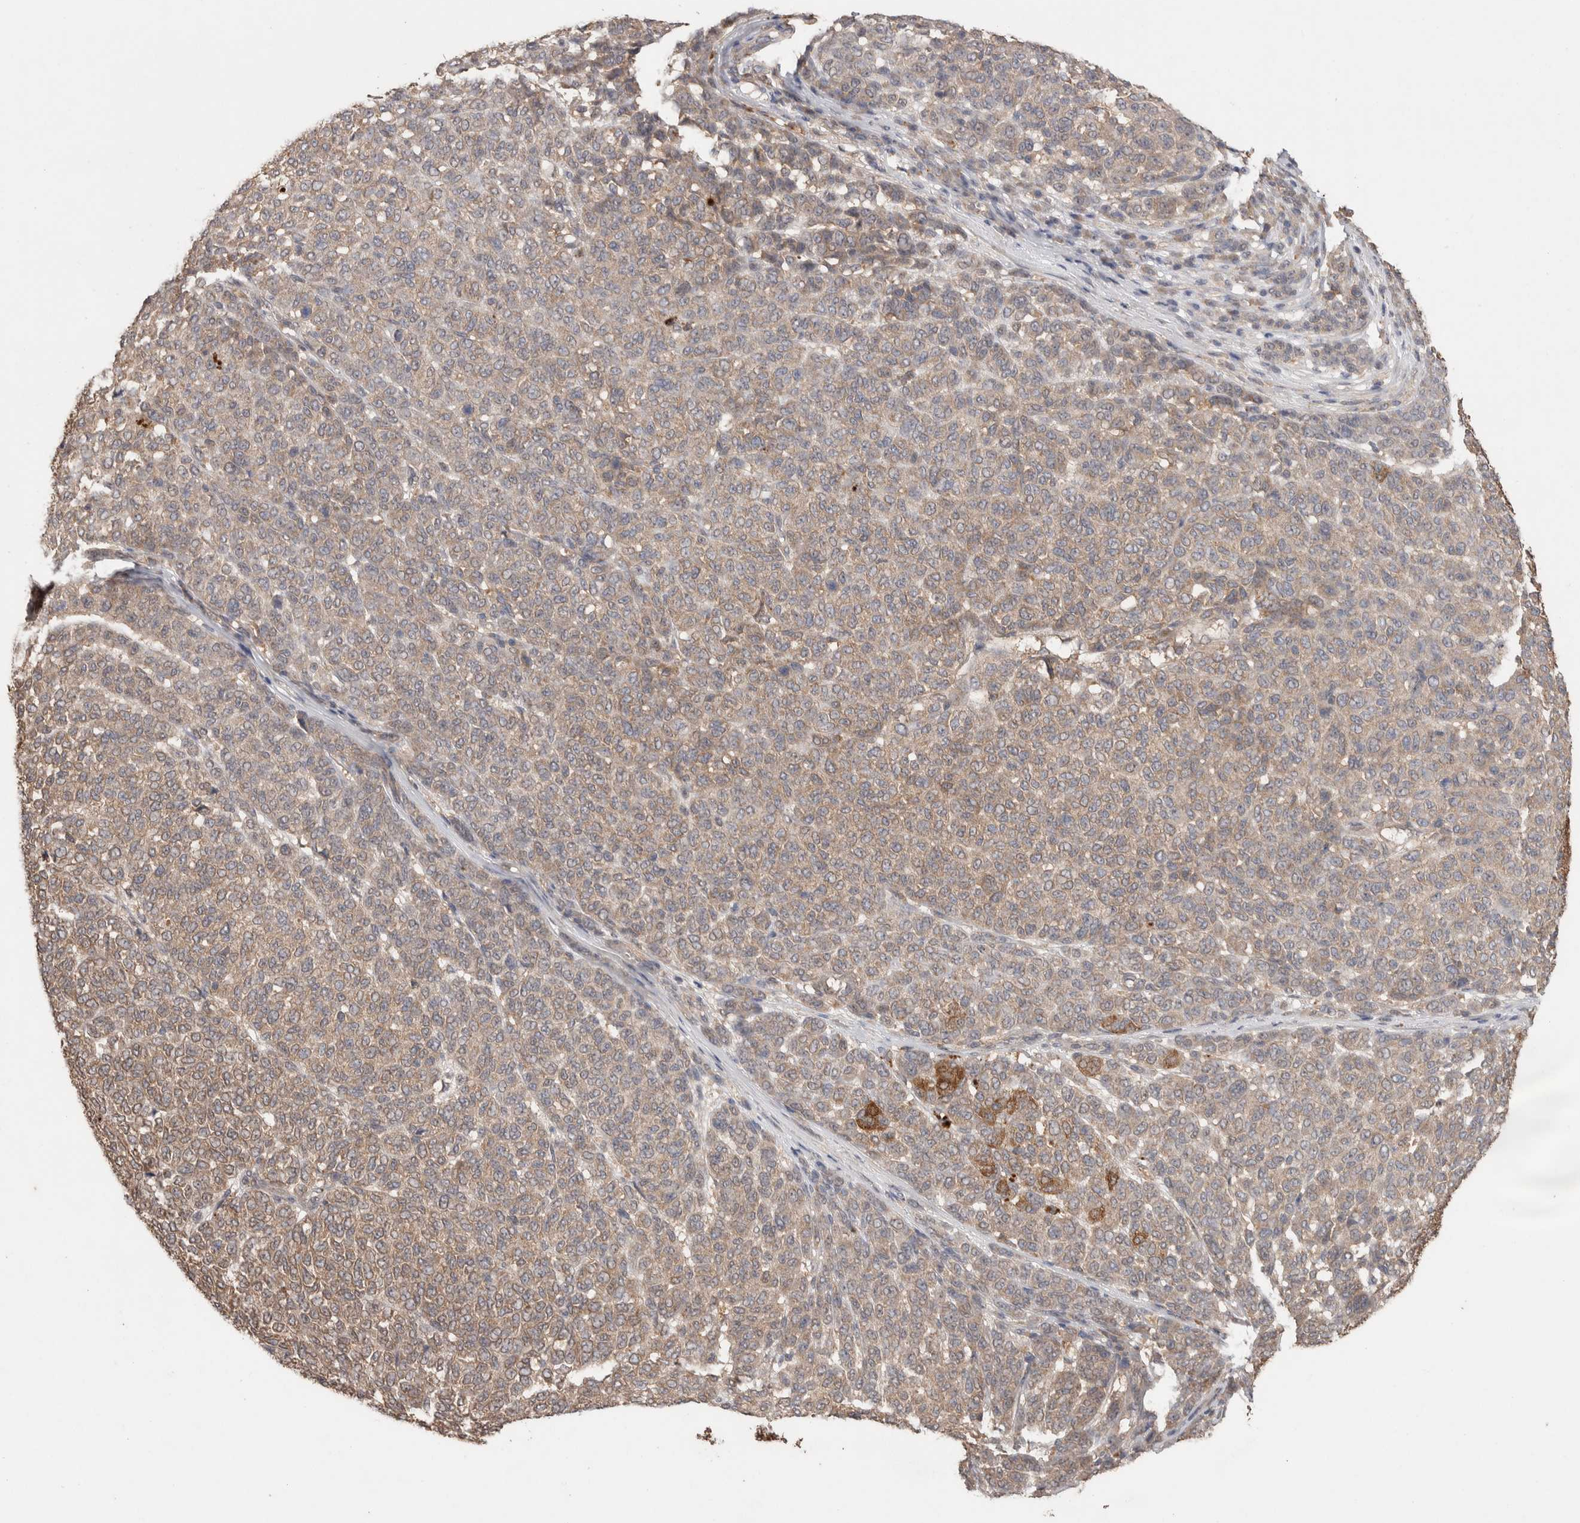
{"staining": {"intensity": "weak", "quantity": "25%-75%", "location": "cytoplasmic/membranous"}, "tissue": "melanoma", "cell_type": "Tumor cells", "image_type": "cancer", "snomed": [{"axis": "morphology", "description": "Malignant melanoma, NOS"}, {"axis": "topography", "description": "Skin"}], "caption": "Human malignant melanoma stained for a protein (brown) reveals weak cytoplasmic/membranous positive positivity in approximately 25%-75% of tumor cells.", "gene": "KCNJ5", "patient": {"sex": "male", "age": 59}}